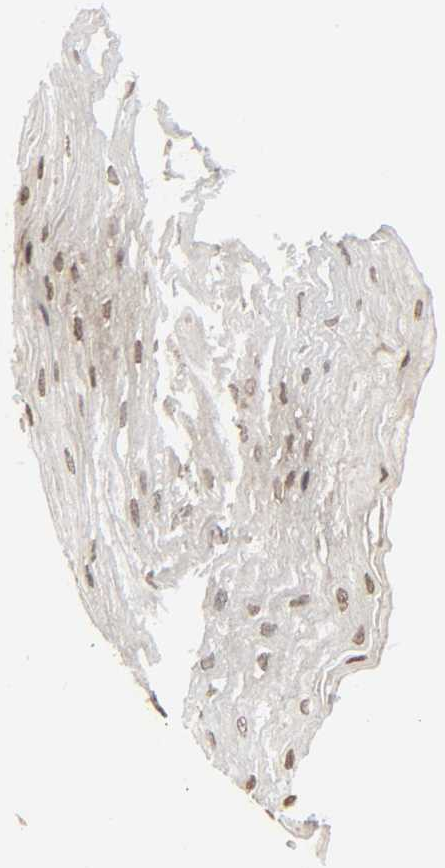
{"staining": {"intensity": "weak", "quantity": "25%-75%", "location": "nuclear"}, "tissue": "esophagus", "cell_type": "Squamous epithelial cells", "image_type": "normal", "snomed": [{"axis": "morphology", "description": "Normal tissue, NOS"}, {"axis": "topography", "description": "Esophagus"}], "caption": "Human esophagus stained for a protein (brown) shows weak nuclear positive staining in about 25%-75% of squamous epithelial cells.", "gene": "XRCC1", "patient": {"sex": "male", "age": 48}}